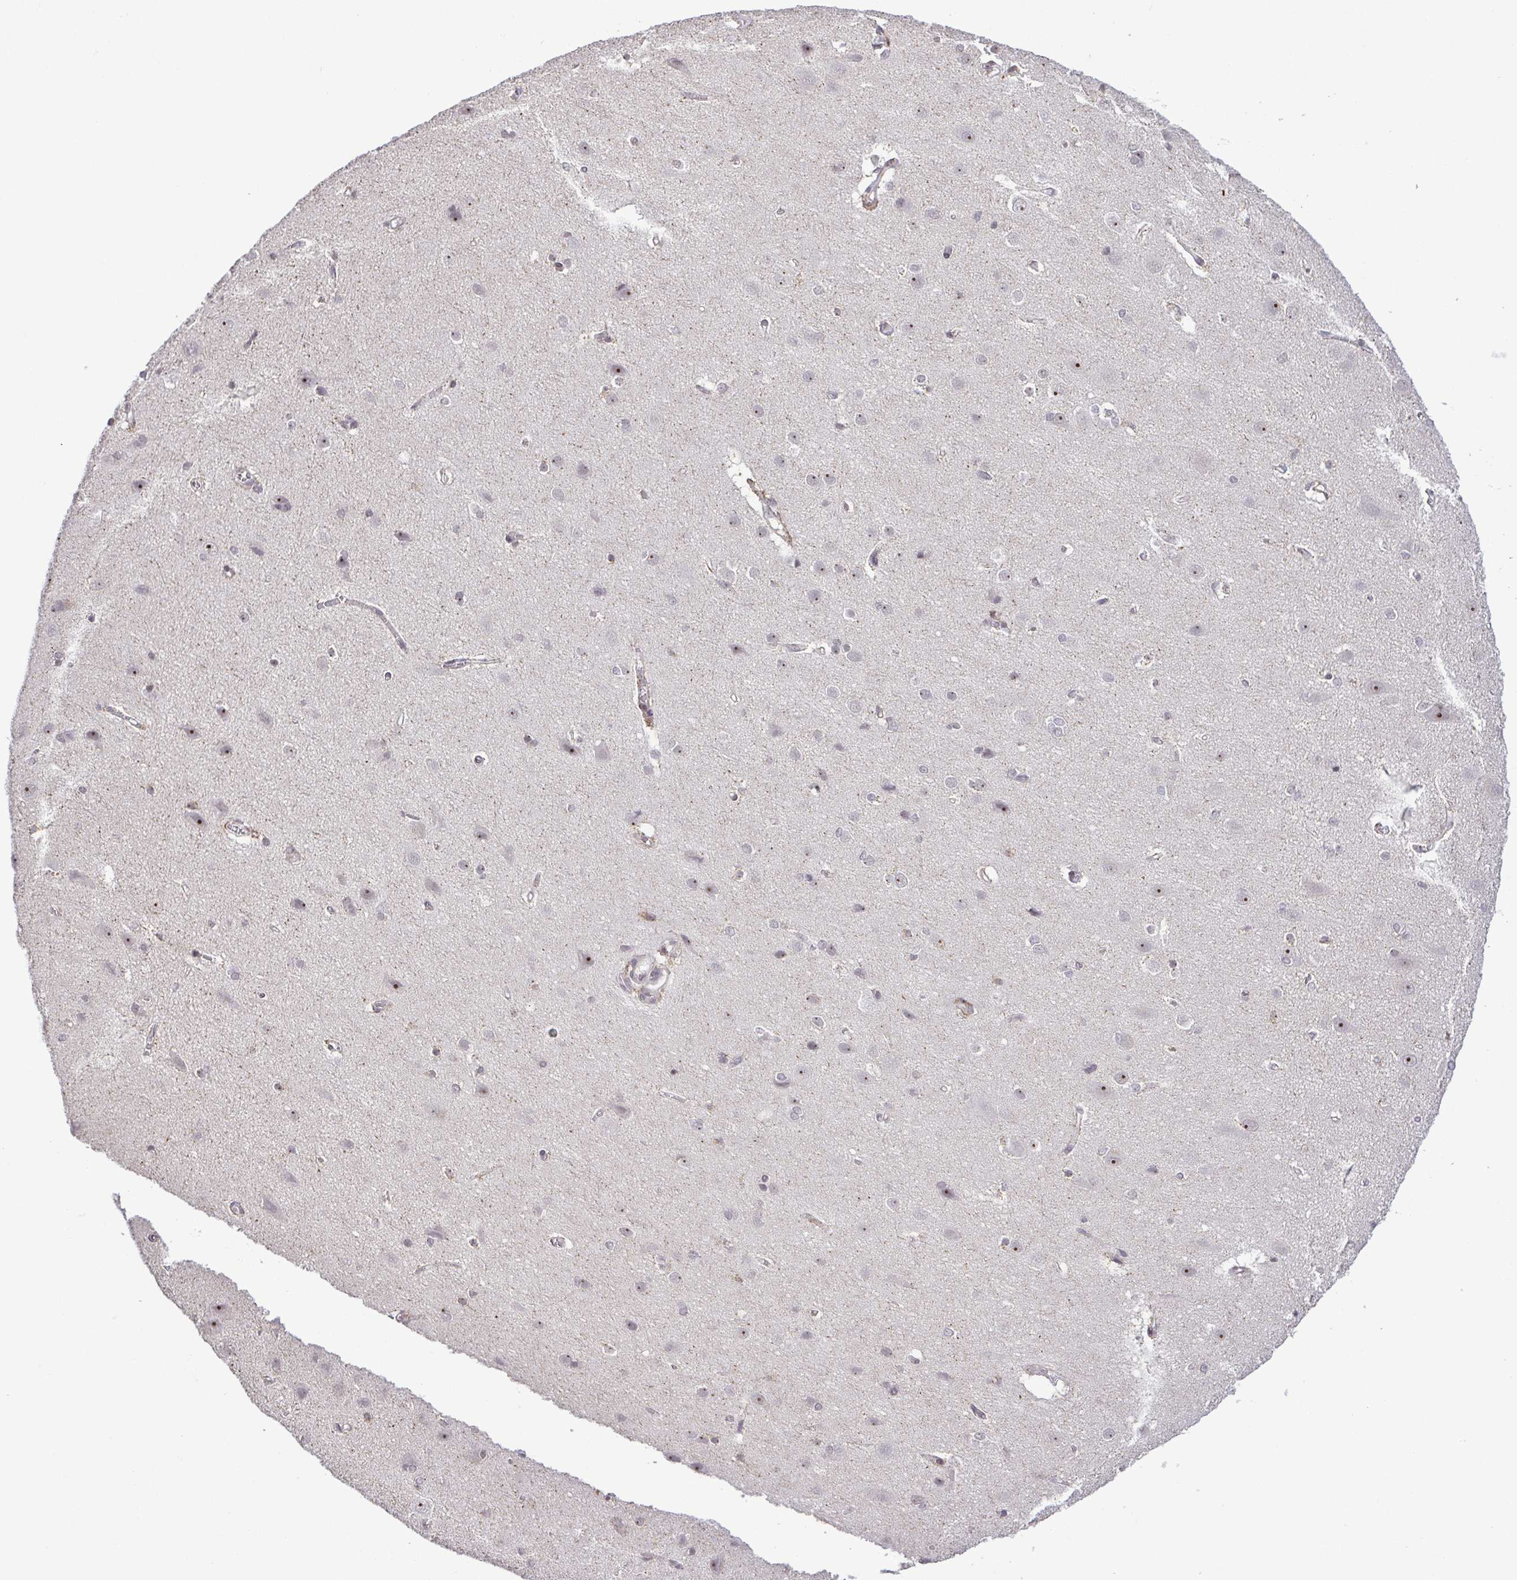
{"staining": {"intensity": "weak", "quantity": "<25%", "location": "cytoplasmic/membranous"}, "tissue": "cerebral cortex", "cell_type": "Endothelial cells", "image_type": "normal", "snomed": [{"axis": "morphology", "description": "Normal tissue, NOS"}, {"axis": "topography", "description": "Cerebral cortex"}], "caption": "Histopathology image shows no significant protein expression in endothelial cells of normal cerebral cortex. (Brightfield microscopy of DAB immunohistochemistry at high magnification).", "gene": "RSL24D1", "patient": {"sex": "male", "age": 37}}